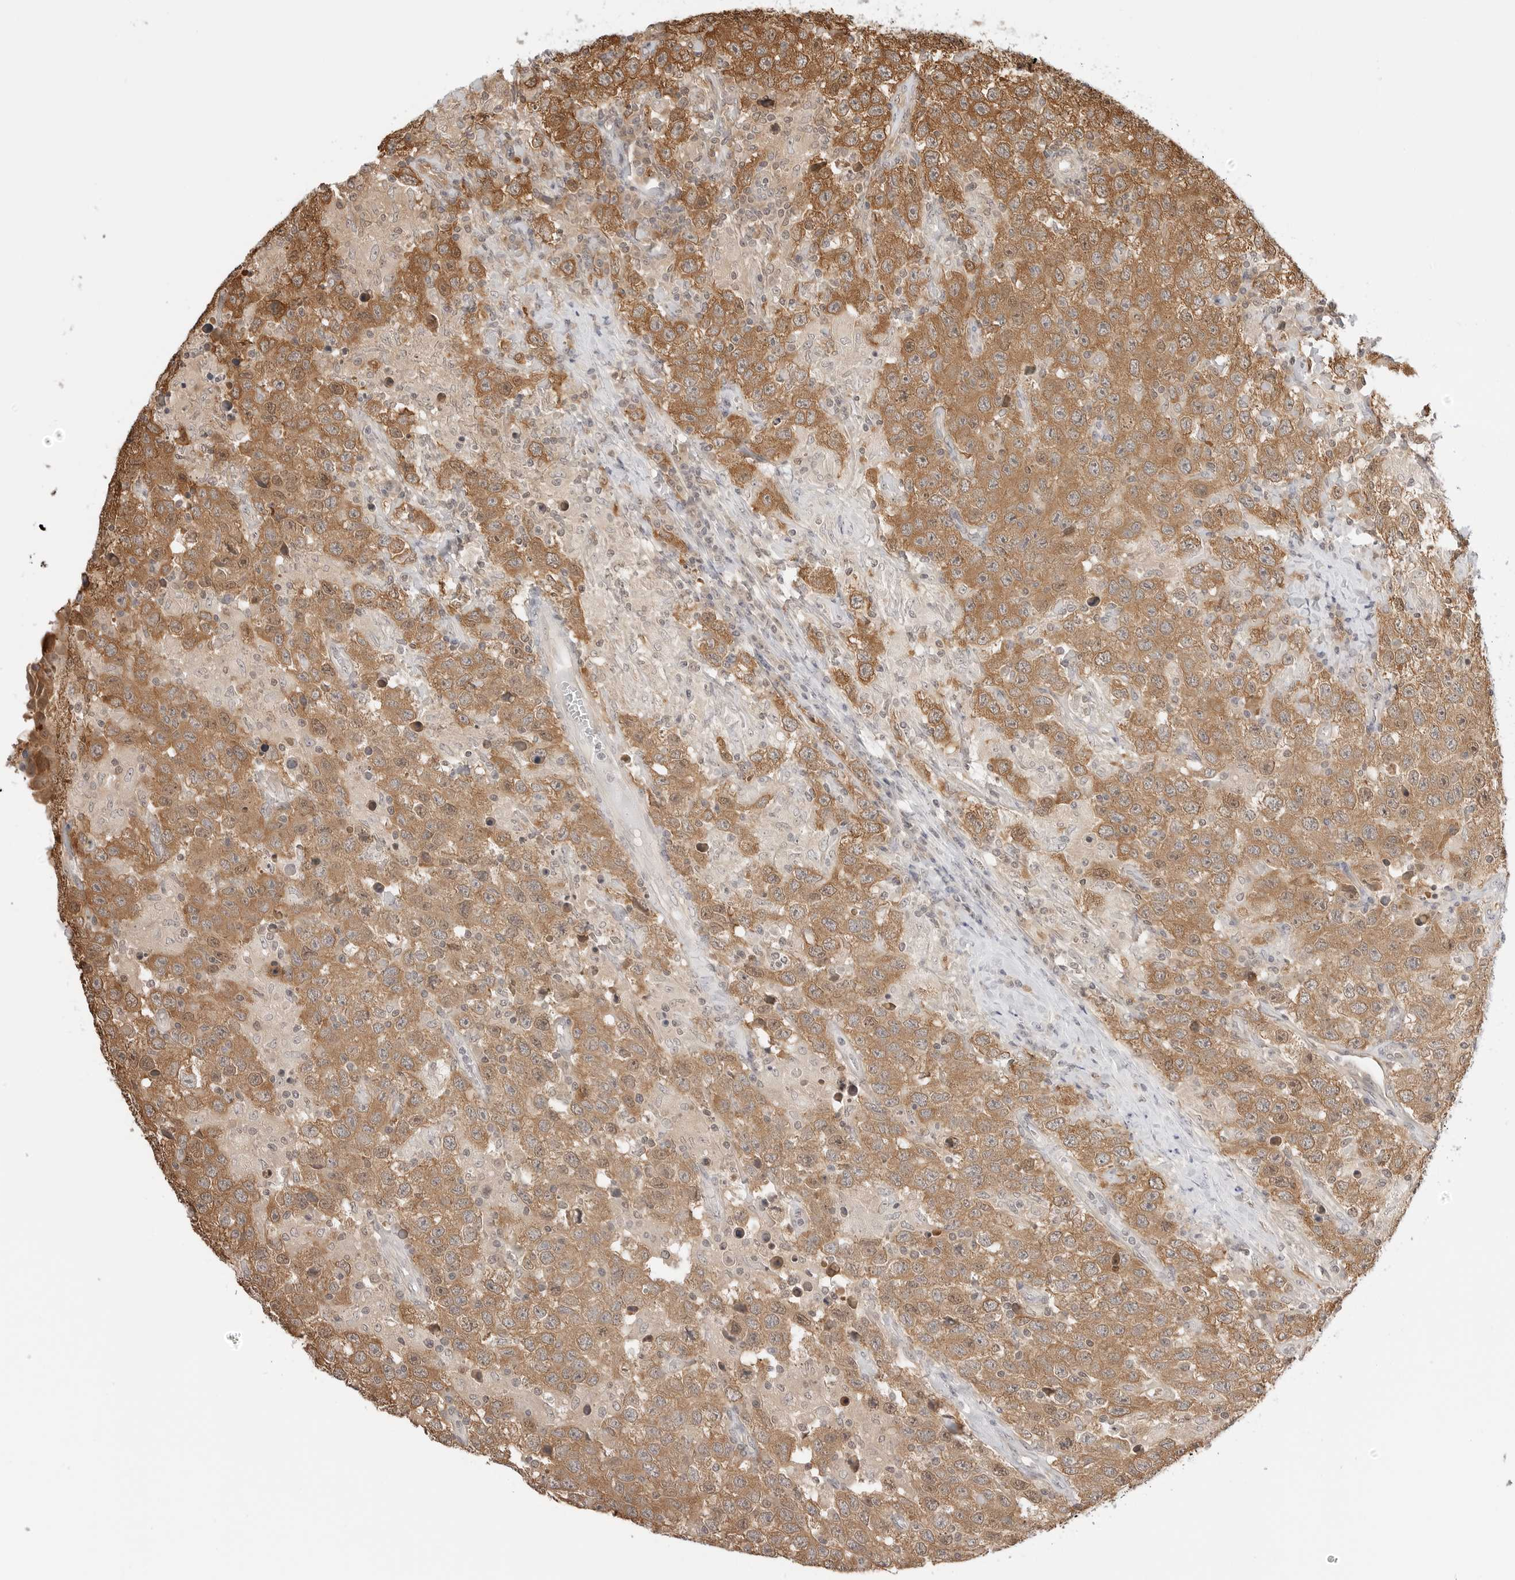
{"staining": {"intensity": "moderate", "quantity": ">75%", "location": "cytoplasmic/membranous"}, "tissue": "testis cancer", "cell_type": "Tumor cells", "image_type": "cancer", "snomed": [{"axis": "morphology", "description": "Seminoma, NOS"}, {"axis": "topography", "description": "Testis"}], "caption": "A brown stain highlights moderate cytoplasmic/membranous staining of a protein in testis cancer (seminoma) tumor cells.", "gene": "NUDC", "patient": {"sex": "male", "age": 41}}